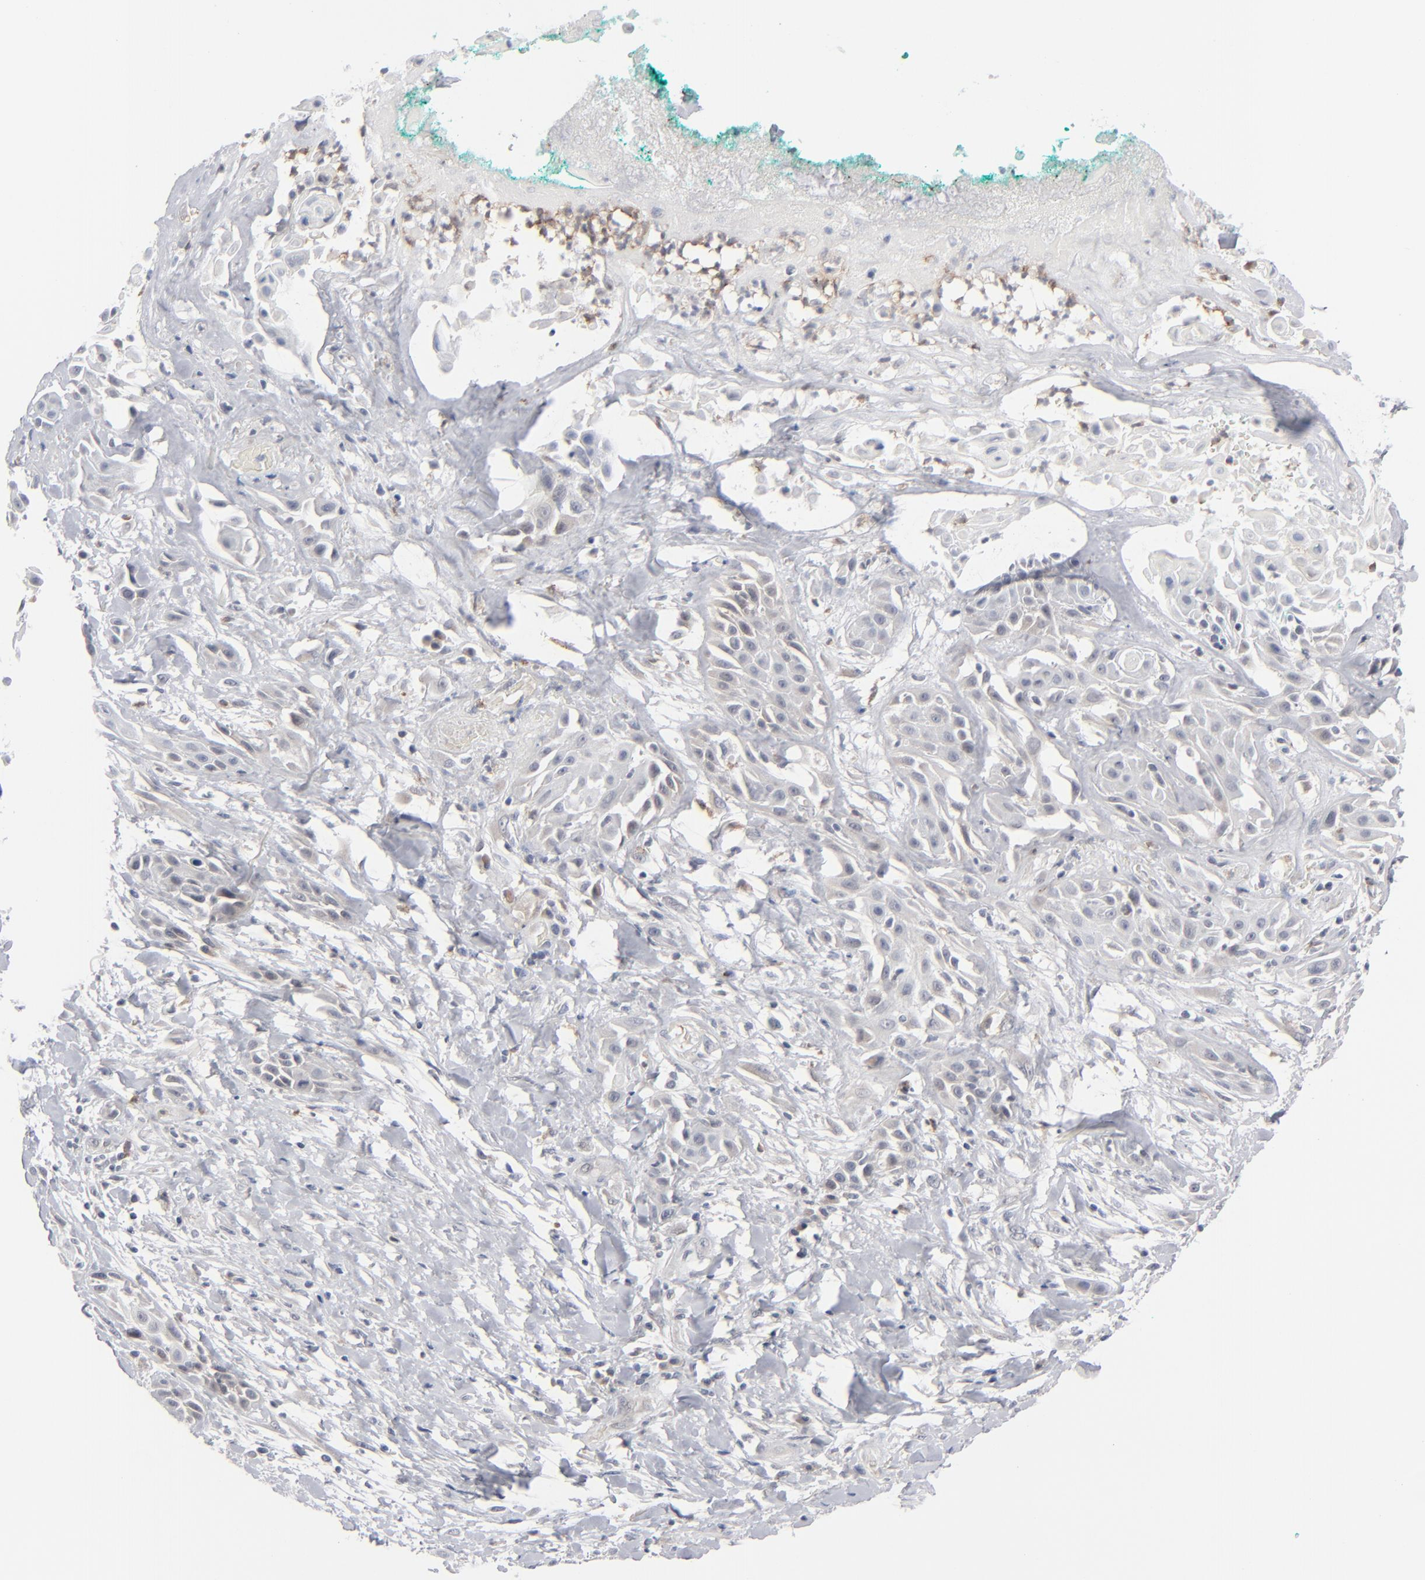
{"staining": {"intensity": "moderate", "quantity": "<25%", "location": "cytoplasmic/membranous"}, "tissue": "skin cancer", "cell_type": "Tumor cells", "image_type": "cancer", "snomed": [{"axis": "morphology", "description": "Squamous cell carcinoma, NOS"}, {"axis": "topography", "description": "Skin"}, {"axis": "topography", "description": "Anal"}], "caption": "Moderate cytoplasmic/membranous protein staining is present in about <25% of tumor cells in skin cancer. (DAB IHC with brightfield microscopy, high magnification).", "gene": "POF1B", "patient": {"sex": "male", "age": 64}}